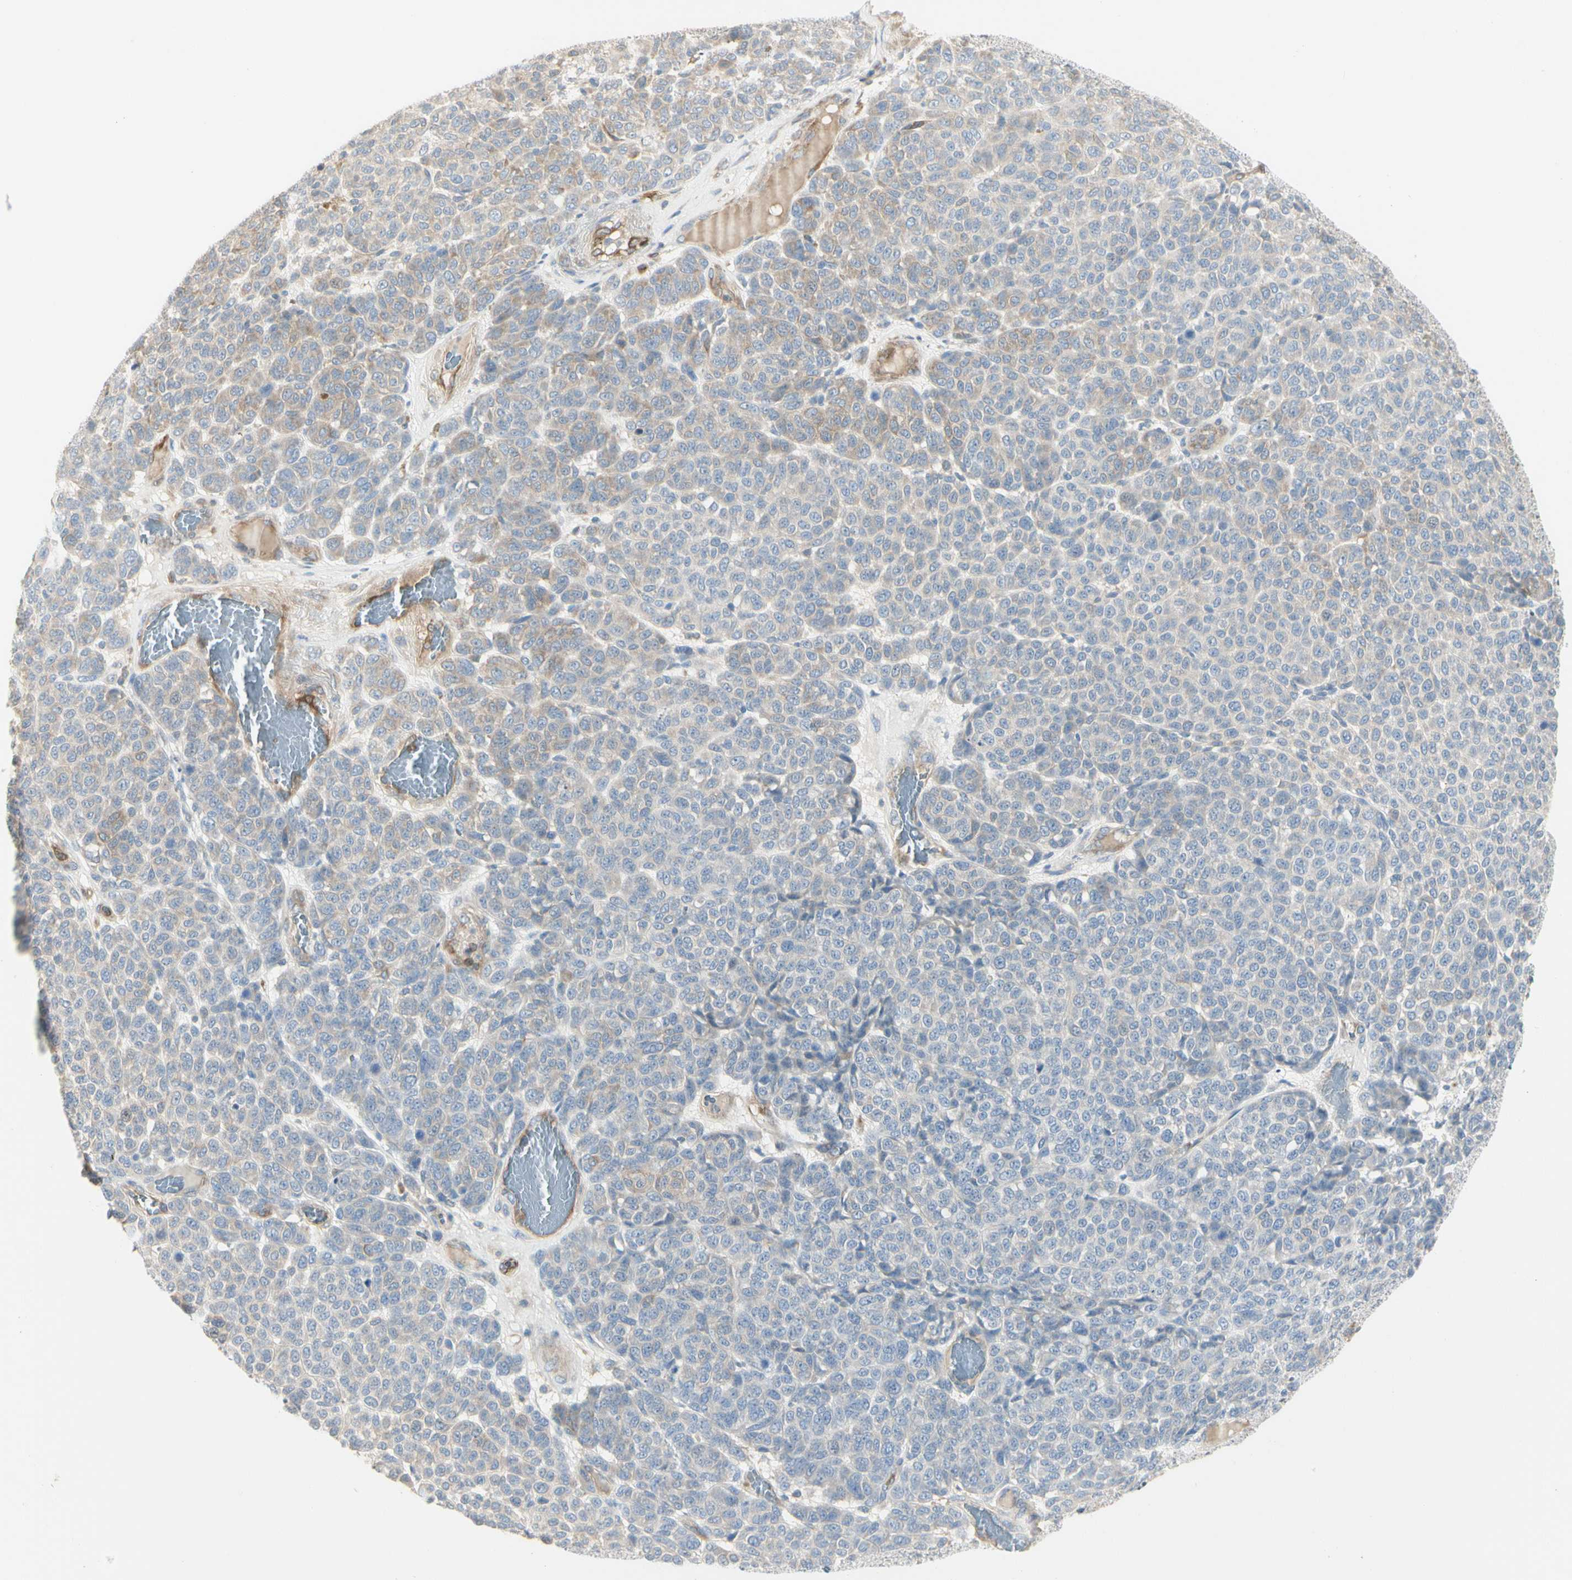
{"staining": {"intensity": "moderate", "quantity": "25%-75%", "location": "cytoplasmic/membranous"}, "tissue": "melanoma", "cell_type": "Tumor cells", "image_type": "cancer", "snomed": [{"axis": "morphology", "description": "Malignant melanoma, NOS"}, {"axis": "topography", "description": "Skin"}], "caption": "The histopathology image demonstrates immunohistochemical staining of melanoma. There is moderate cytoplasmic/membranous positivity is identified in about 25%-75% of tumor cells. (DAB (3,3'-diaminobenzidine) IHC, brown staining for protein, blue staining for nuclei).", "gene": "NFKB2", "patient": {"sex": "male", "age": 59}}